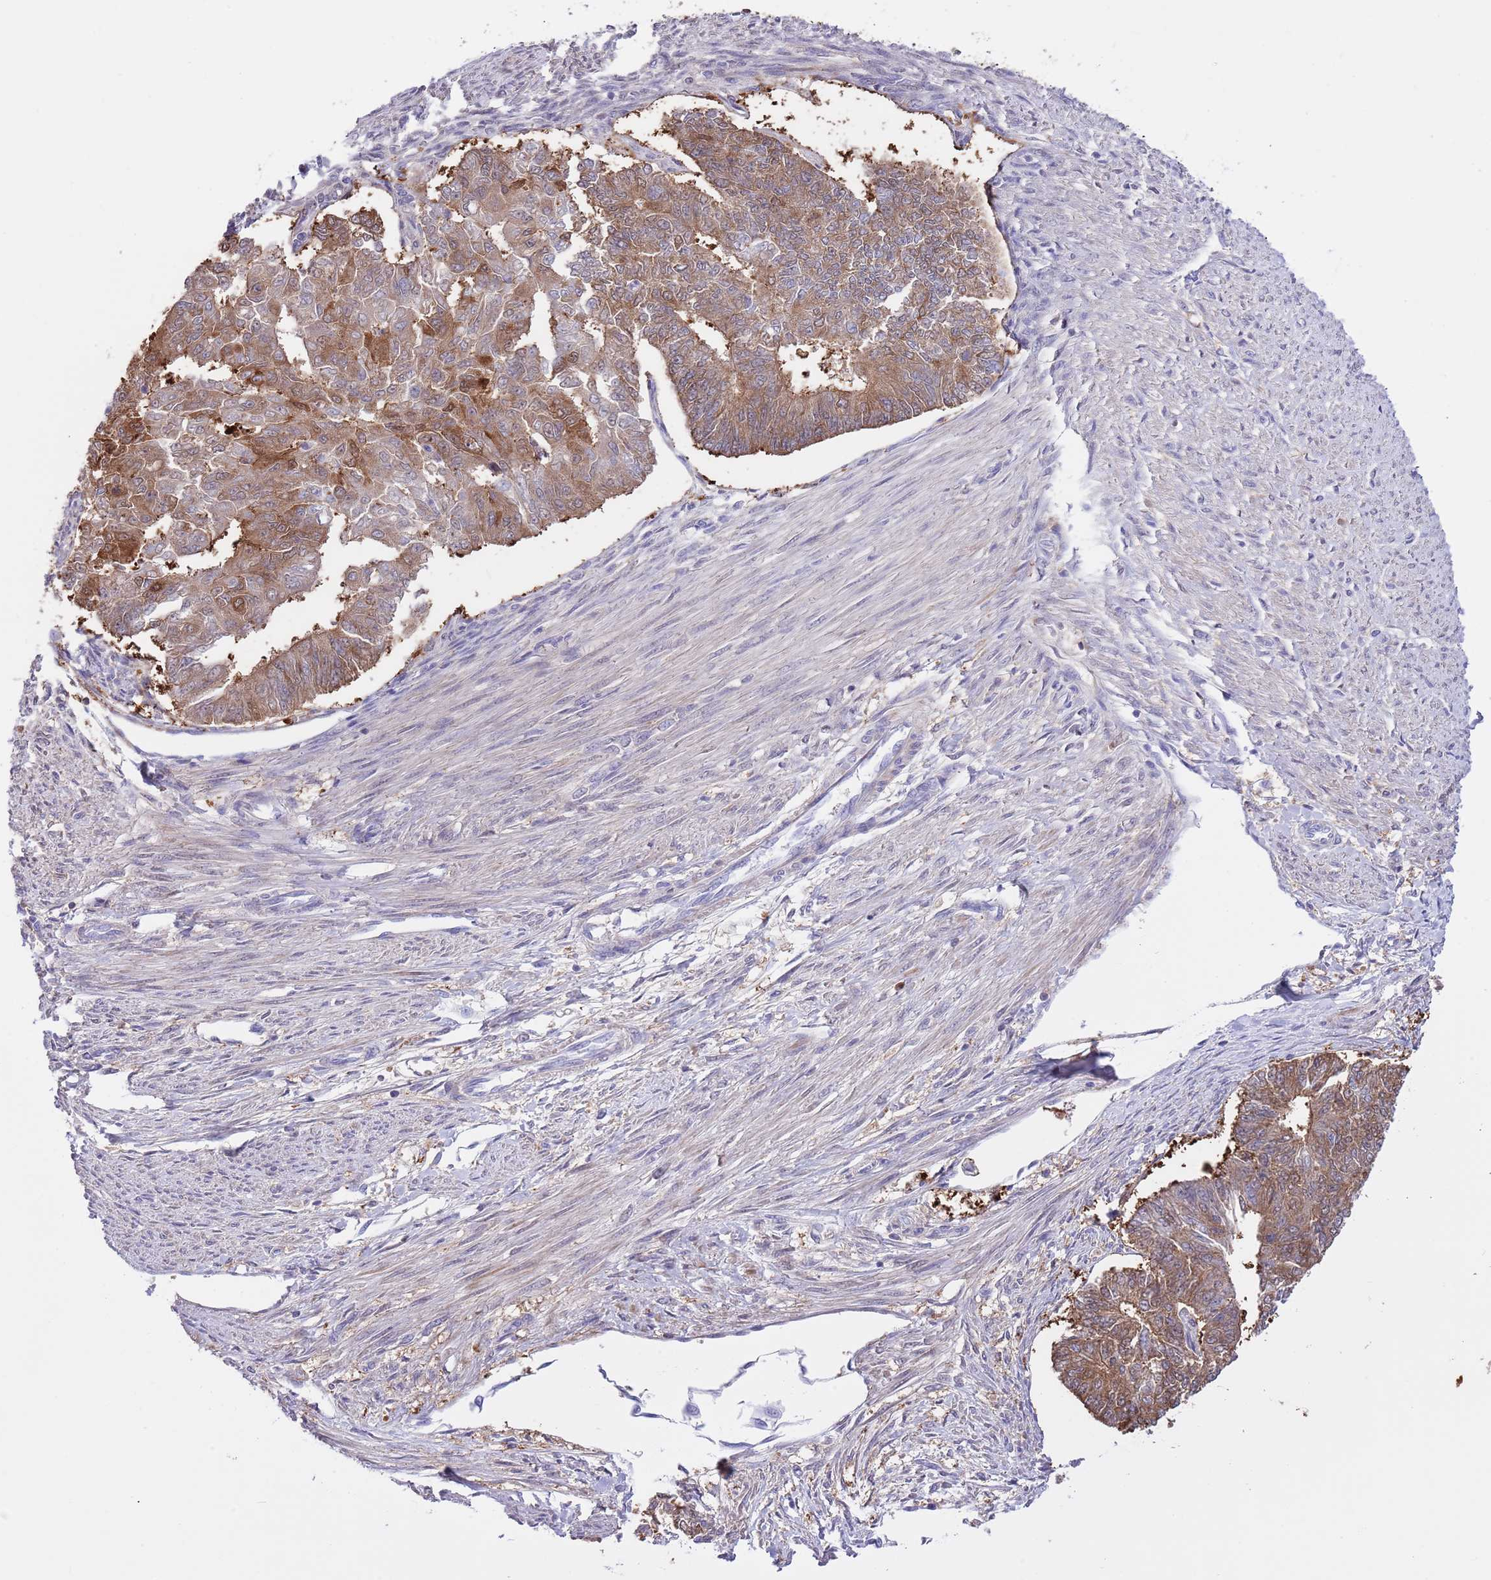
{"staining": {"intensity": "moderate", "quantity": ">75%", "location": "cytoplasmic/membranous"}, "tissue": "endometrial cancer", "cell_type": "Tumor cells", "image_type": "cancer", "snomed": [{"axis": "morphology", "description": "Adenocarcinoma, NOS"}, {"axis": "topography", "description": "Endometrium"}], "caption": "Endometrial cancer (adenocarcinoma) was stained to show a protein in brown. There is medium levels of moderate cytoplasmic/membranous positivity in about >75% of tumor cells.", "gene": "PRR32", "patient": {"sex": "female", "age": 32}}